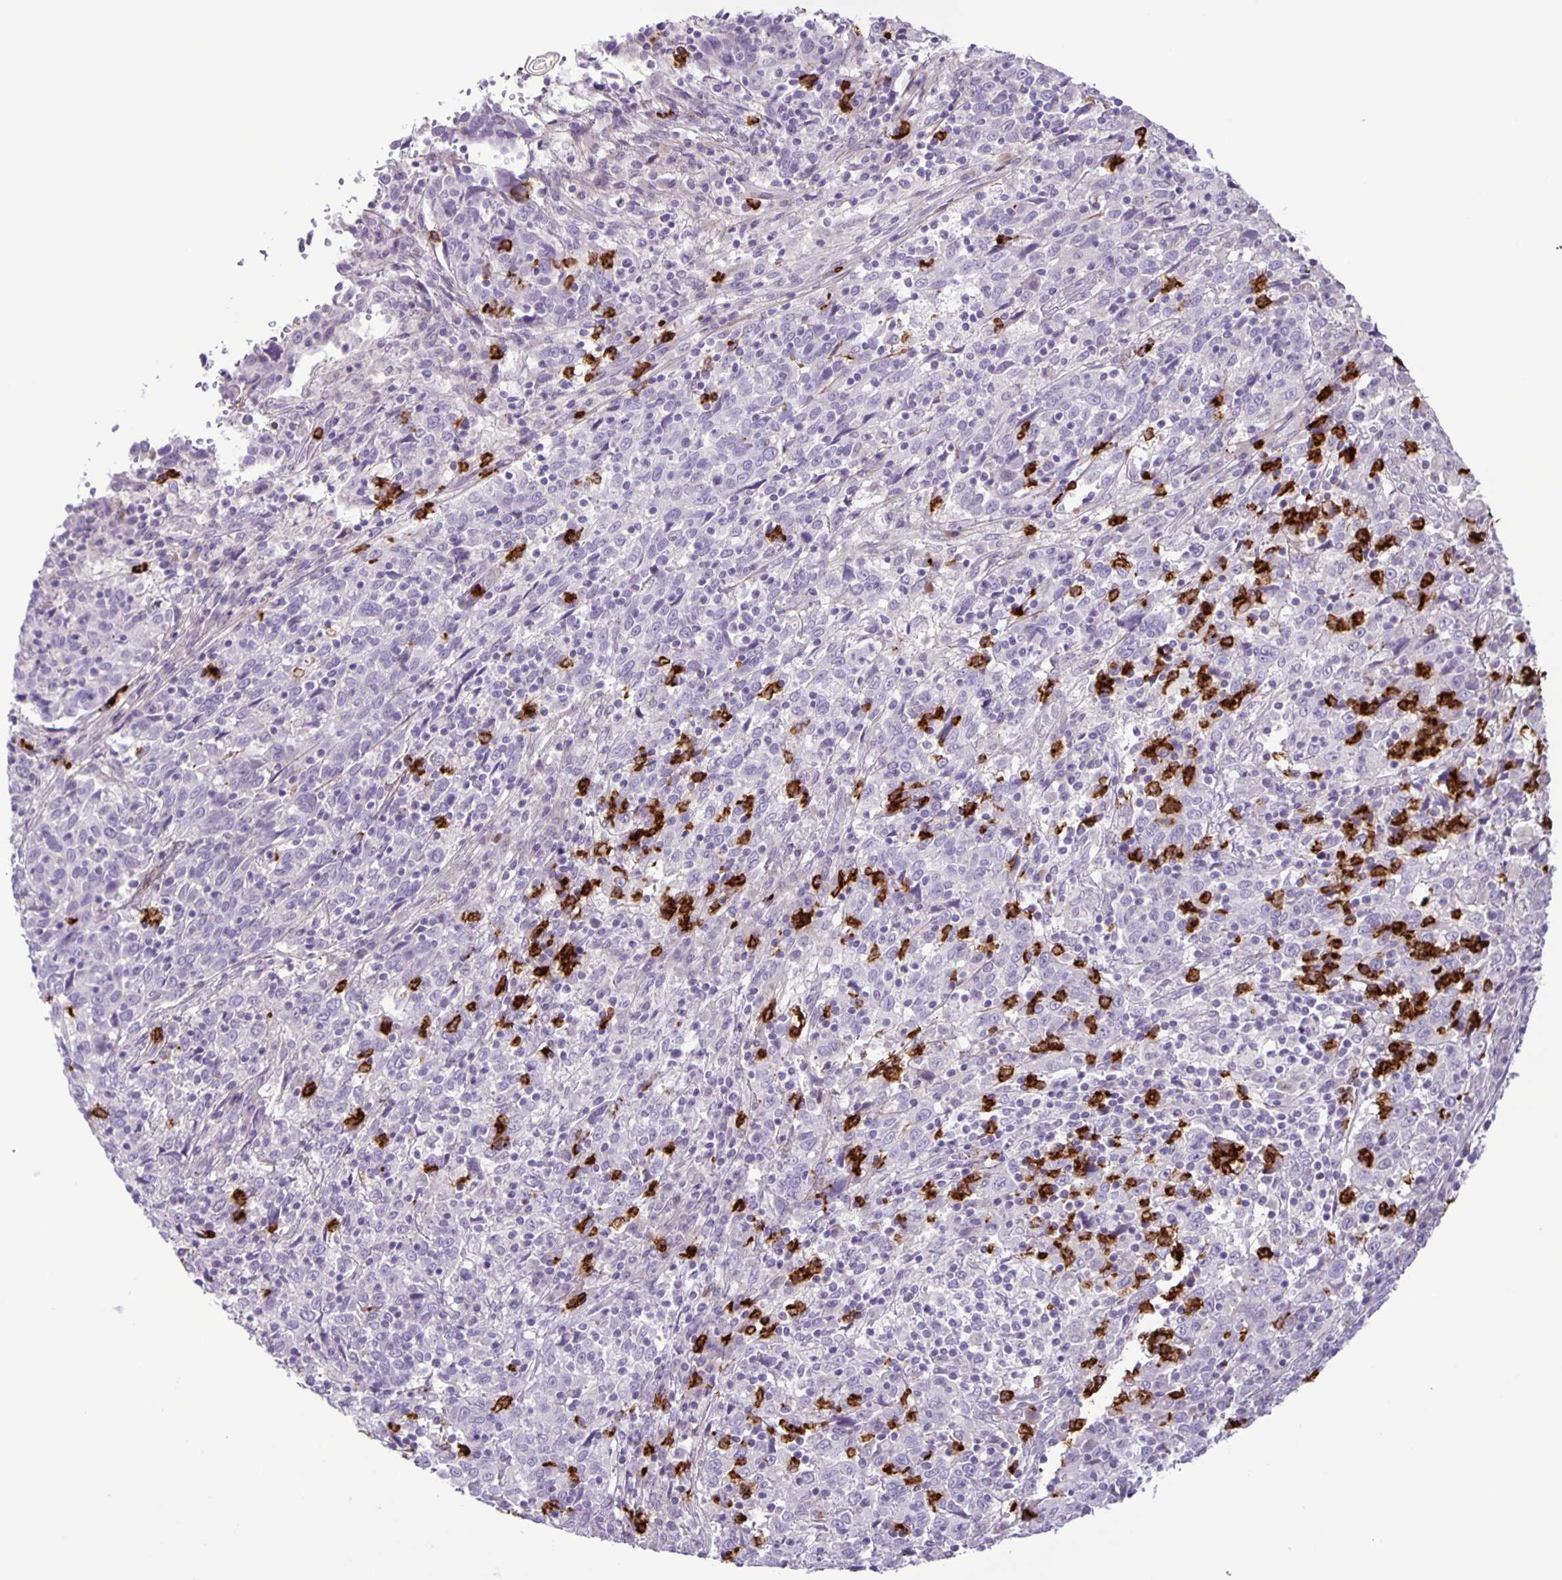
{"staining": {"intensity": "negative", "quantity": "none", "location": "none"}, "tissue": "cervical cancer", "cell_type": "Tumor cells", "image_type": "cancer", "snomed": [{"axis": "morphology", "description": "Squamous cell carcinoma, NOS"}, {"axis": "topography", "description": "Cervix"}], "caption": "Tumor cells show no significant protein expression in cervical squamous cell carcinoma.", "gene": "ADCK1", "patient": {"sex": "female", "age": 46}}